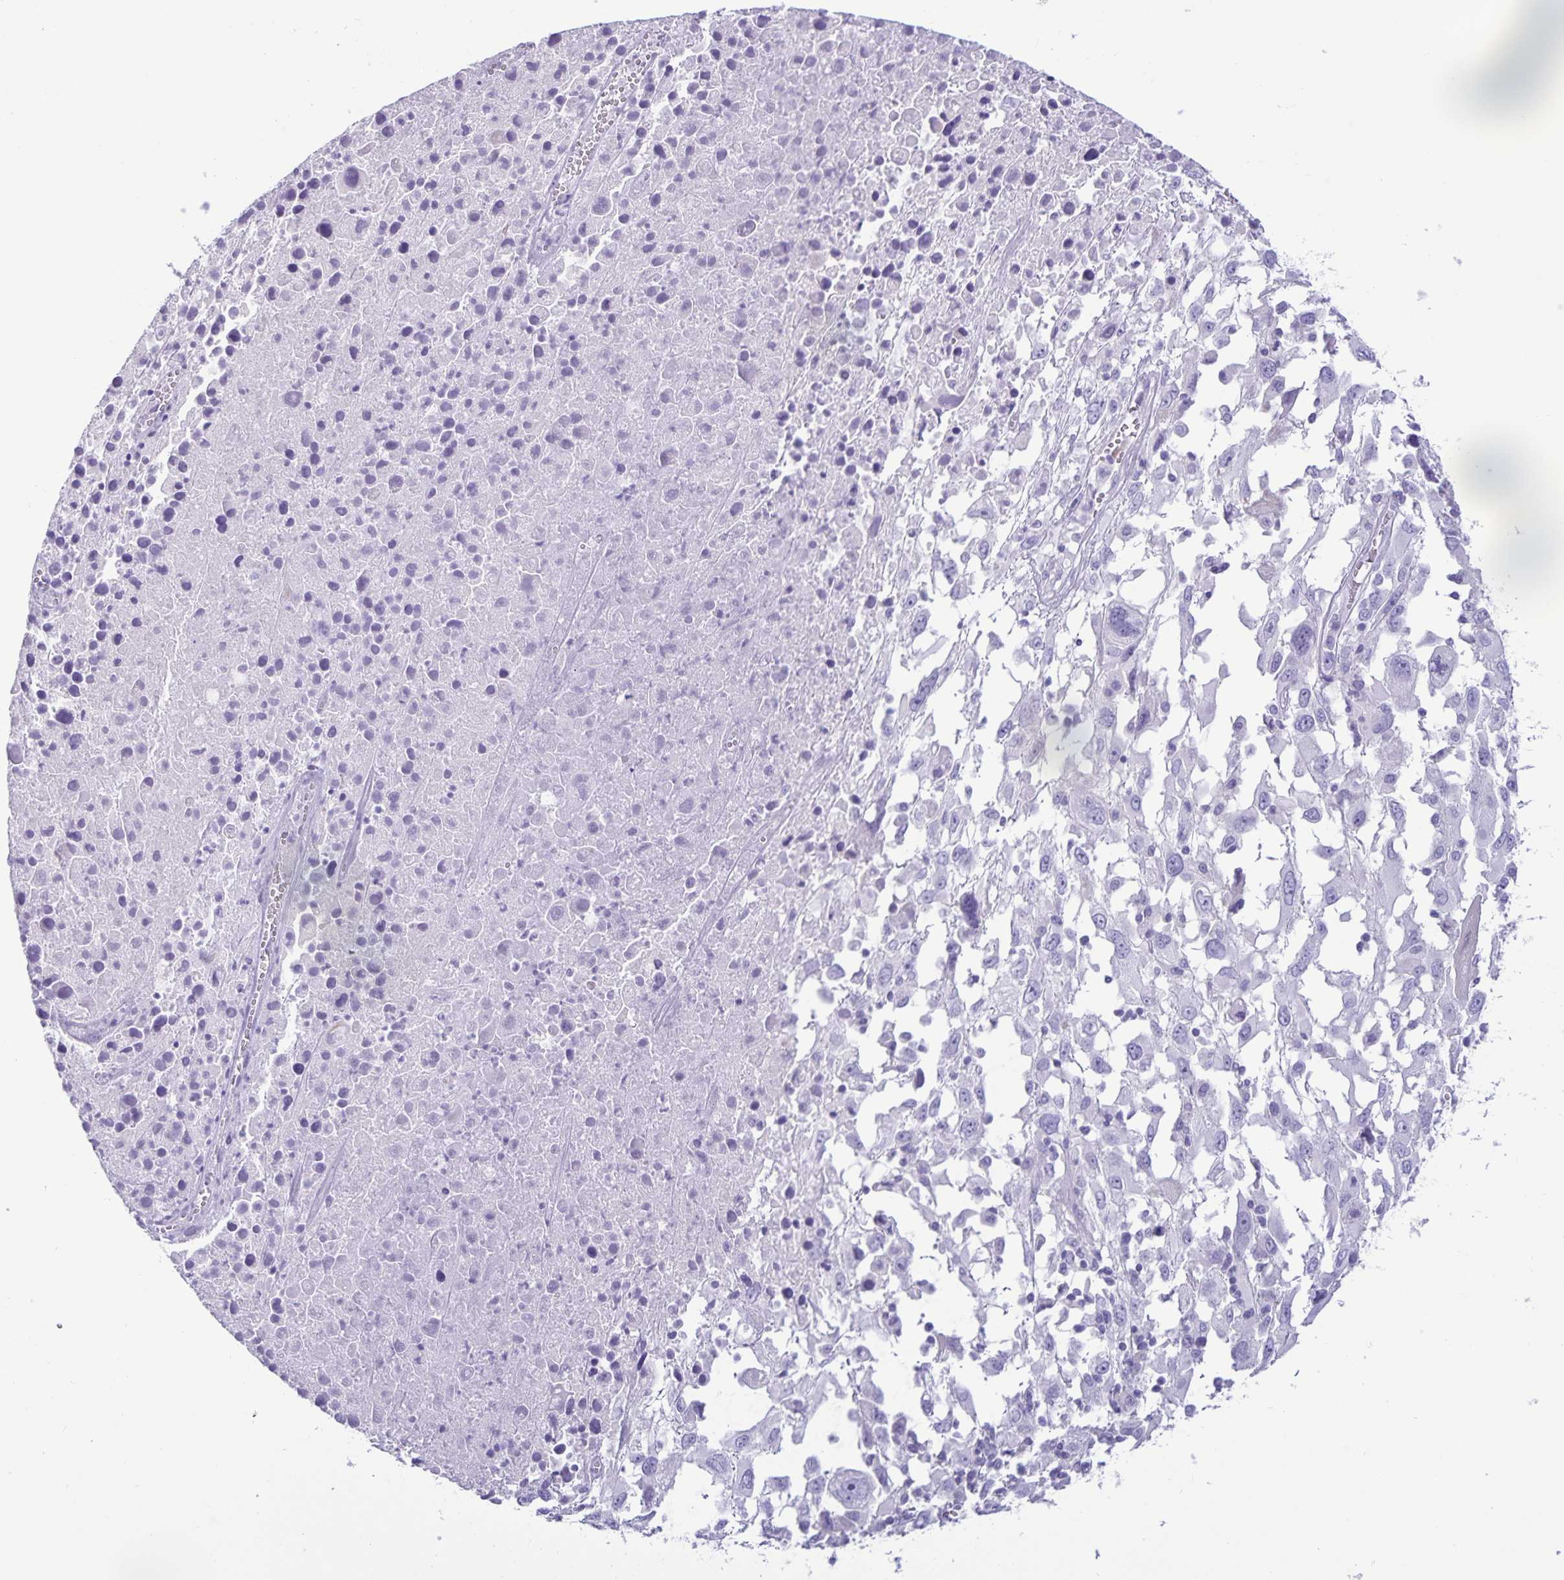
{"staining": {"intensity": "negative", "quantity": "none", "location": "none"}, "tissue": "melanoma", "cell_type": "Tumor cells", "image_type": "cancer", "snomed": [{"axis": "morphology", "description": "Malignant melanoma, Metastatic site"}, {"axis": "topography", "description": "Soft tissue"}], "caption": "DAB immunohistochemical staining of human melanoma reveals no significant positivity in tumor cells. (DAB (3,3'-diaminobenzidine) immunohistochemistry, high magnification).", "gene": "IBTK", "patient": {"sex": "male", "age": 50}}